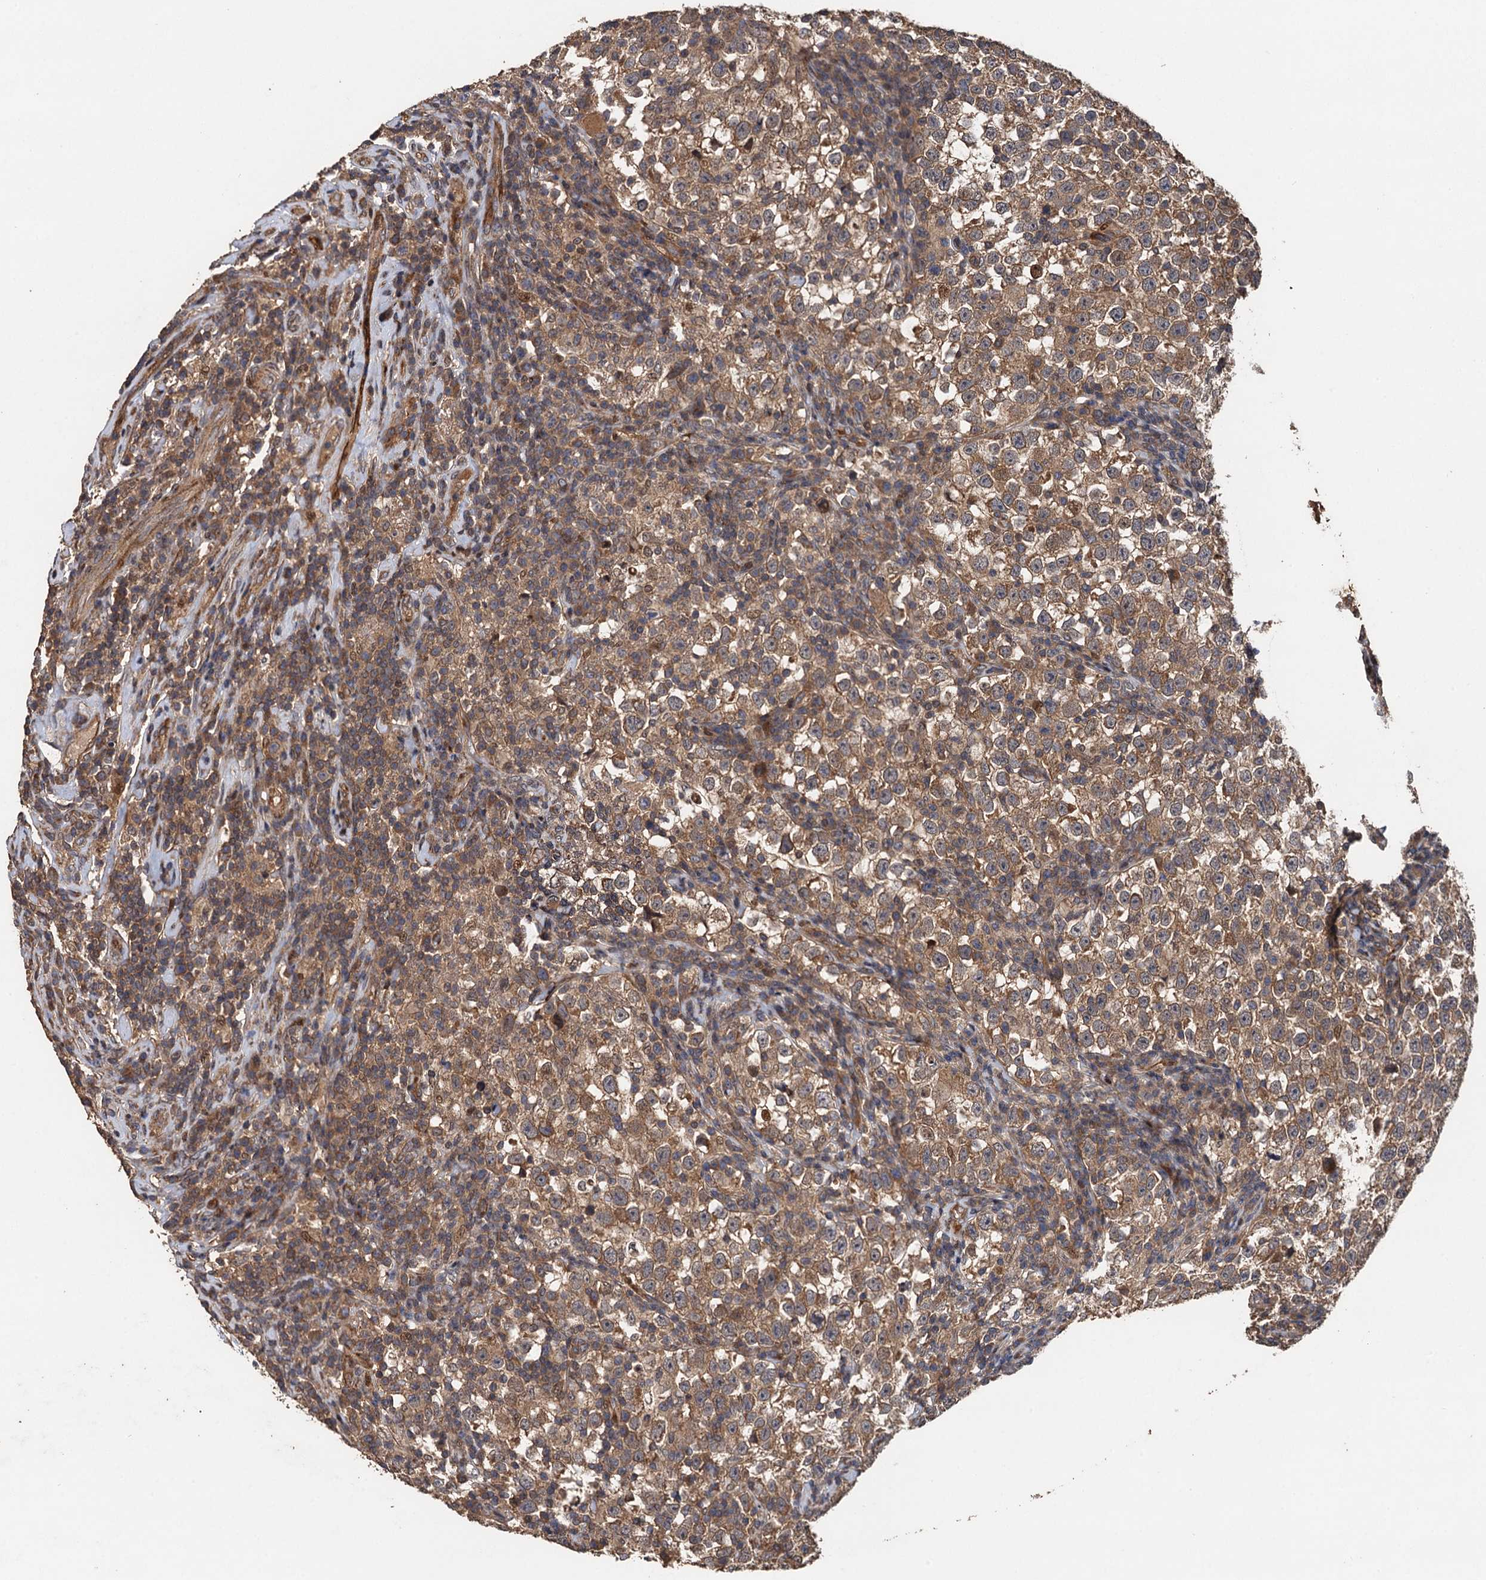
{"staining": {"intensity": "moderate", "quantity": ">75%", "location": "cytoplasmic/membranous,nuclear"}, "tissue": "testis cancer", "cell_type": "Tumor cells", "image_type": "cancer", "snomed": [{"axis": "morphology", "description": "Normal tissue, NOS"}, {"axis": "morphology", "description": "Seminoma, NOS"}, {"axis": "topography", "description": "Testis"}], "caption": "A brown stain highlights moderate cytoplasmic/membranous and nuclear staining of a protein in human testis cancer (seminoma) tumor cells.", "gene": "TMEM39B", "patient": {"sex": "male", "age": 43}}